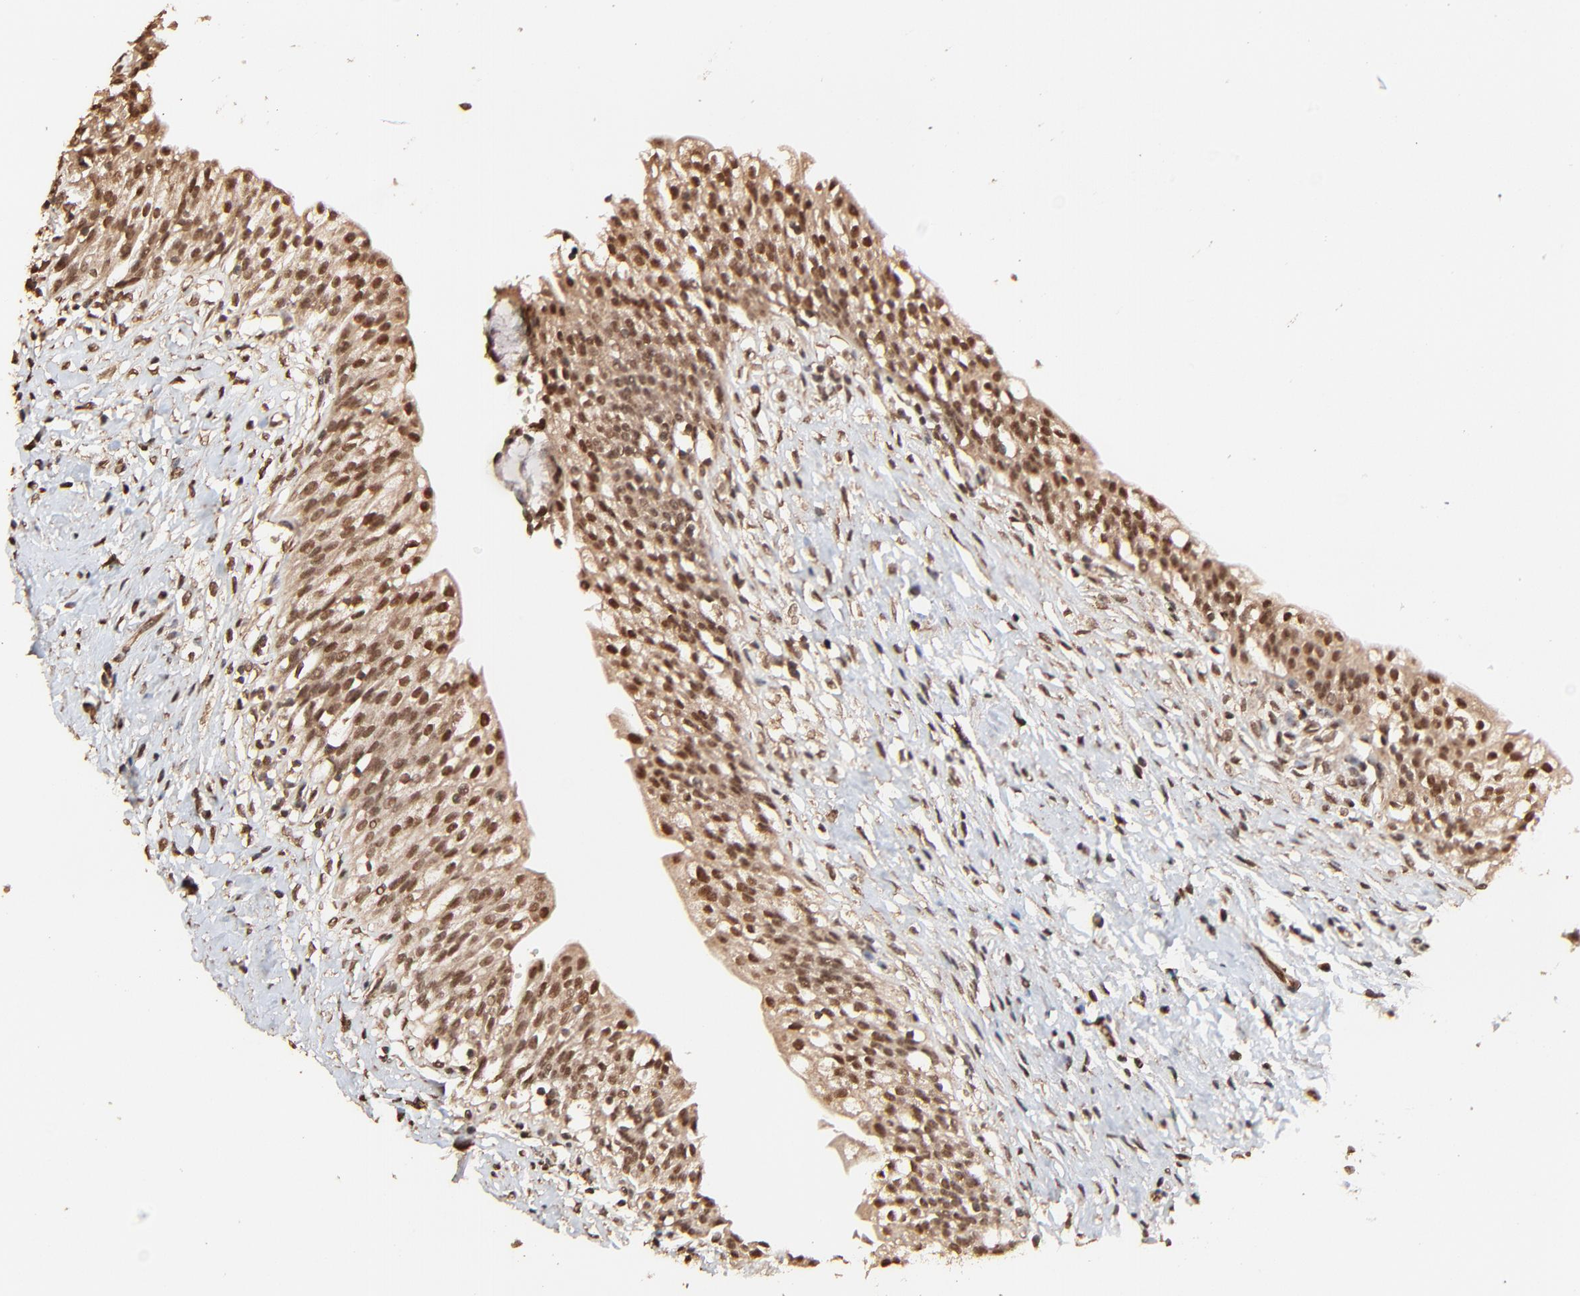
{"staining": {"intensity": "strong", "quantity": ">75%", "location": "cytoplasmic/membranous,nuclear"}, "tissue": "urinary bladder", "cell_type": "Urothelial cells", "image_type": "normal", "snomed": [{"axis": "morphology", "description": "Normal tissue, NOS"}, {"axis": "topography", "description": "Urinary bladder"}], "caption": "A histopathology image of human urinary bladder stained for a protein shows strong cytoplasmic/membranous,nuclear brown staining in urothelial cells. Using DAB (brown) and hematoxylin (blue) stains, captured at high magnification using brightfield microscopy.", "gene": "FAM227A", "patient": {"sex": "female", "age": 80}}